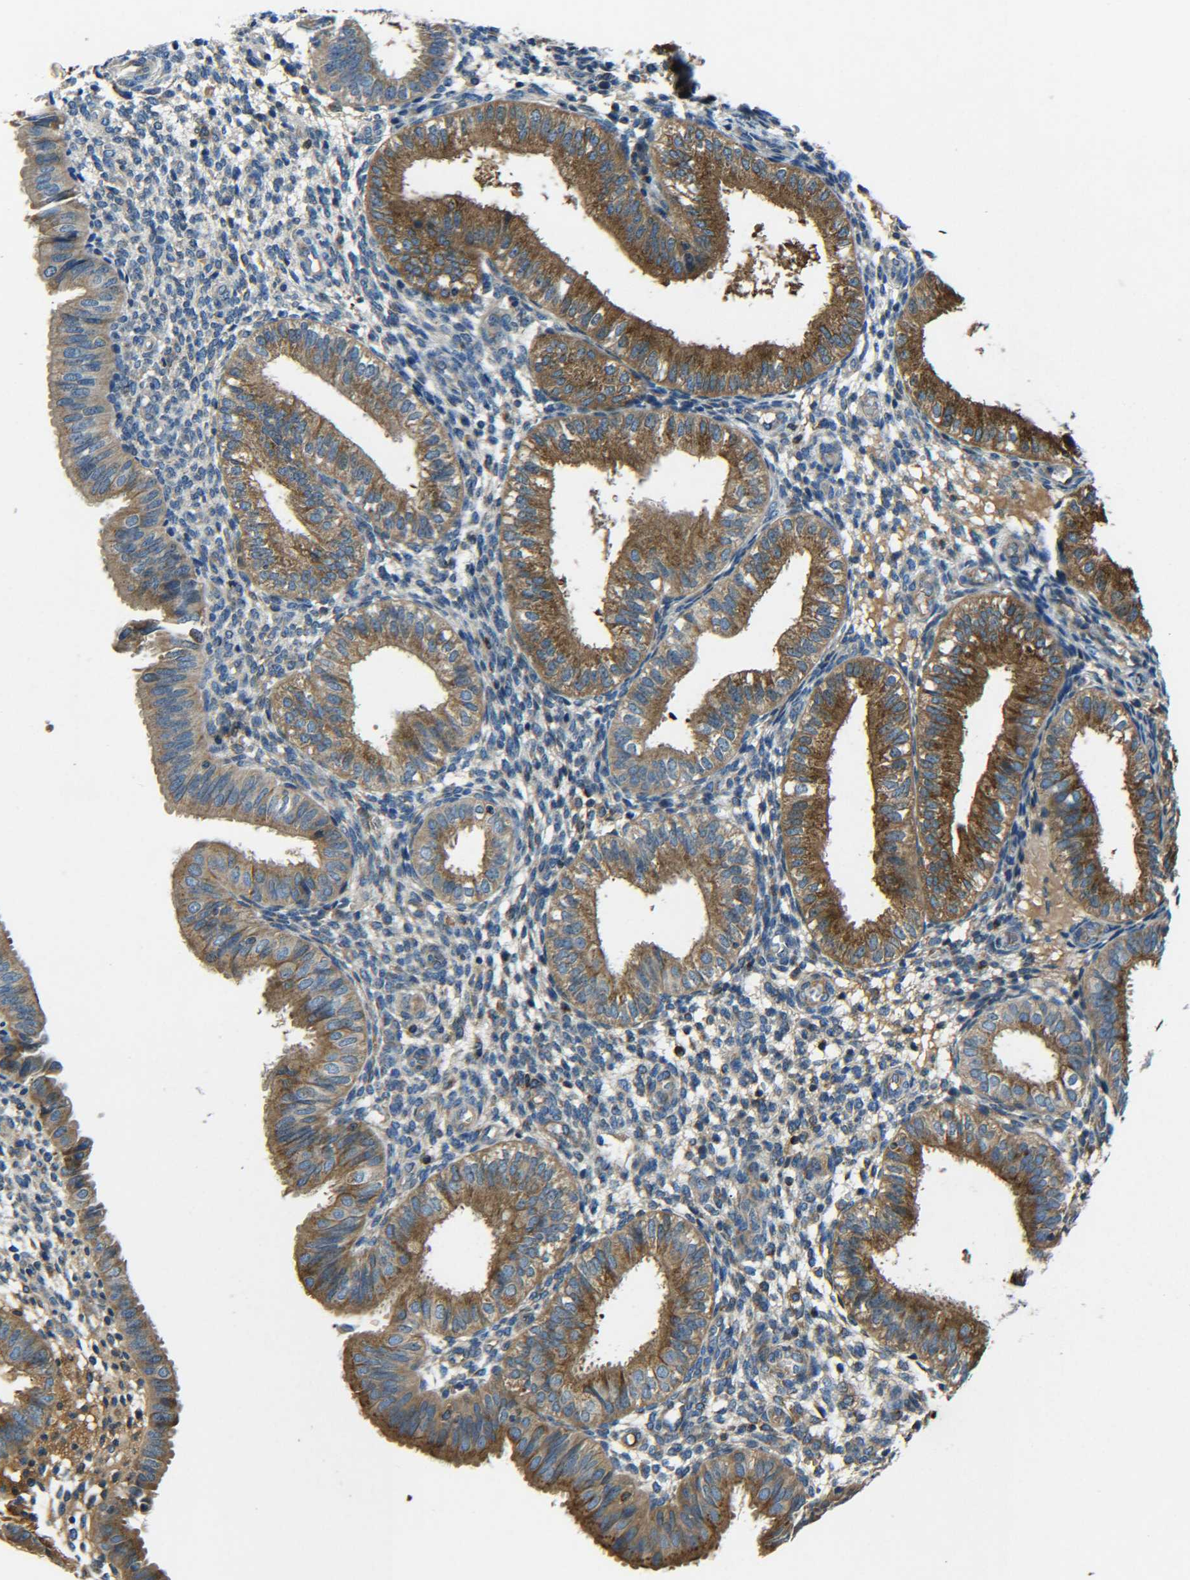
{"staining": {"intensity": "weak", "quantity": "25%-75%", "location": "cytoplasmic/membranous"}, "tissue": "endometrium", "cell_type": "Cells in endometrial stroma", "image_type": "normal", "snomed": [{"axis": "morphology", "description": "Normal tissue, NOS"}, {"axis": "topography", "description": "Endometrium"}], "caption": "Immunohistochemistry histopathology image of normal human endometrium stained for a protein (brown), which reveals low levels of weak cytoplasmic/membranous positivity in approximately 25%-75% of cells in endometrial stroma.", "gene": "RAB1B", "patient": {"sex": "female", "age": 39}}